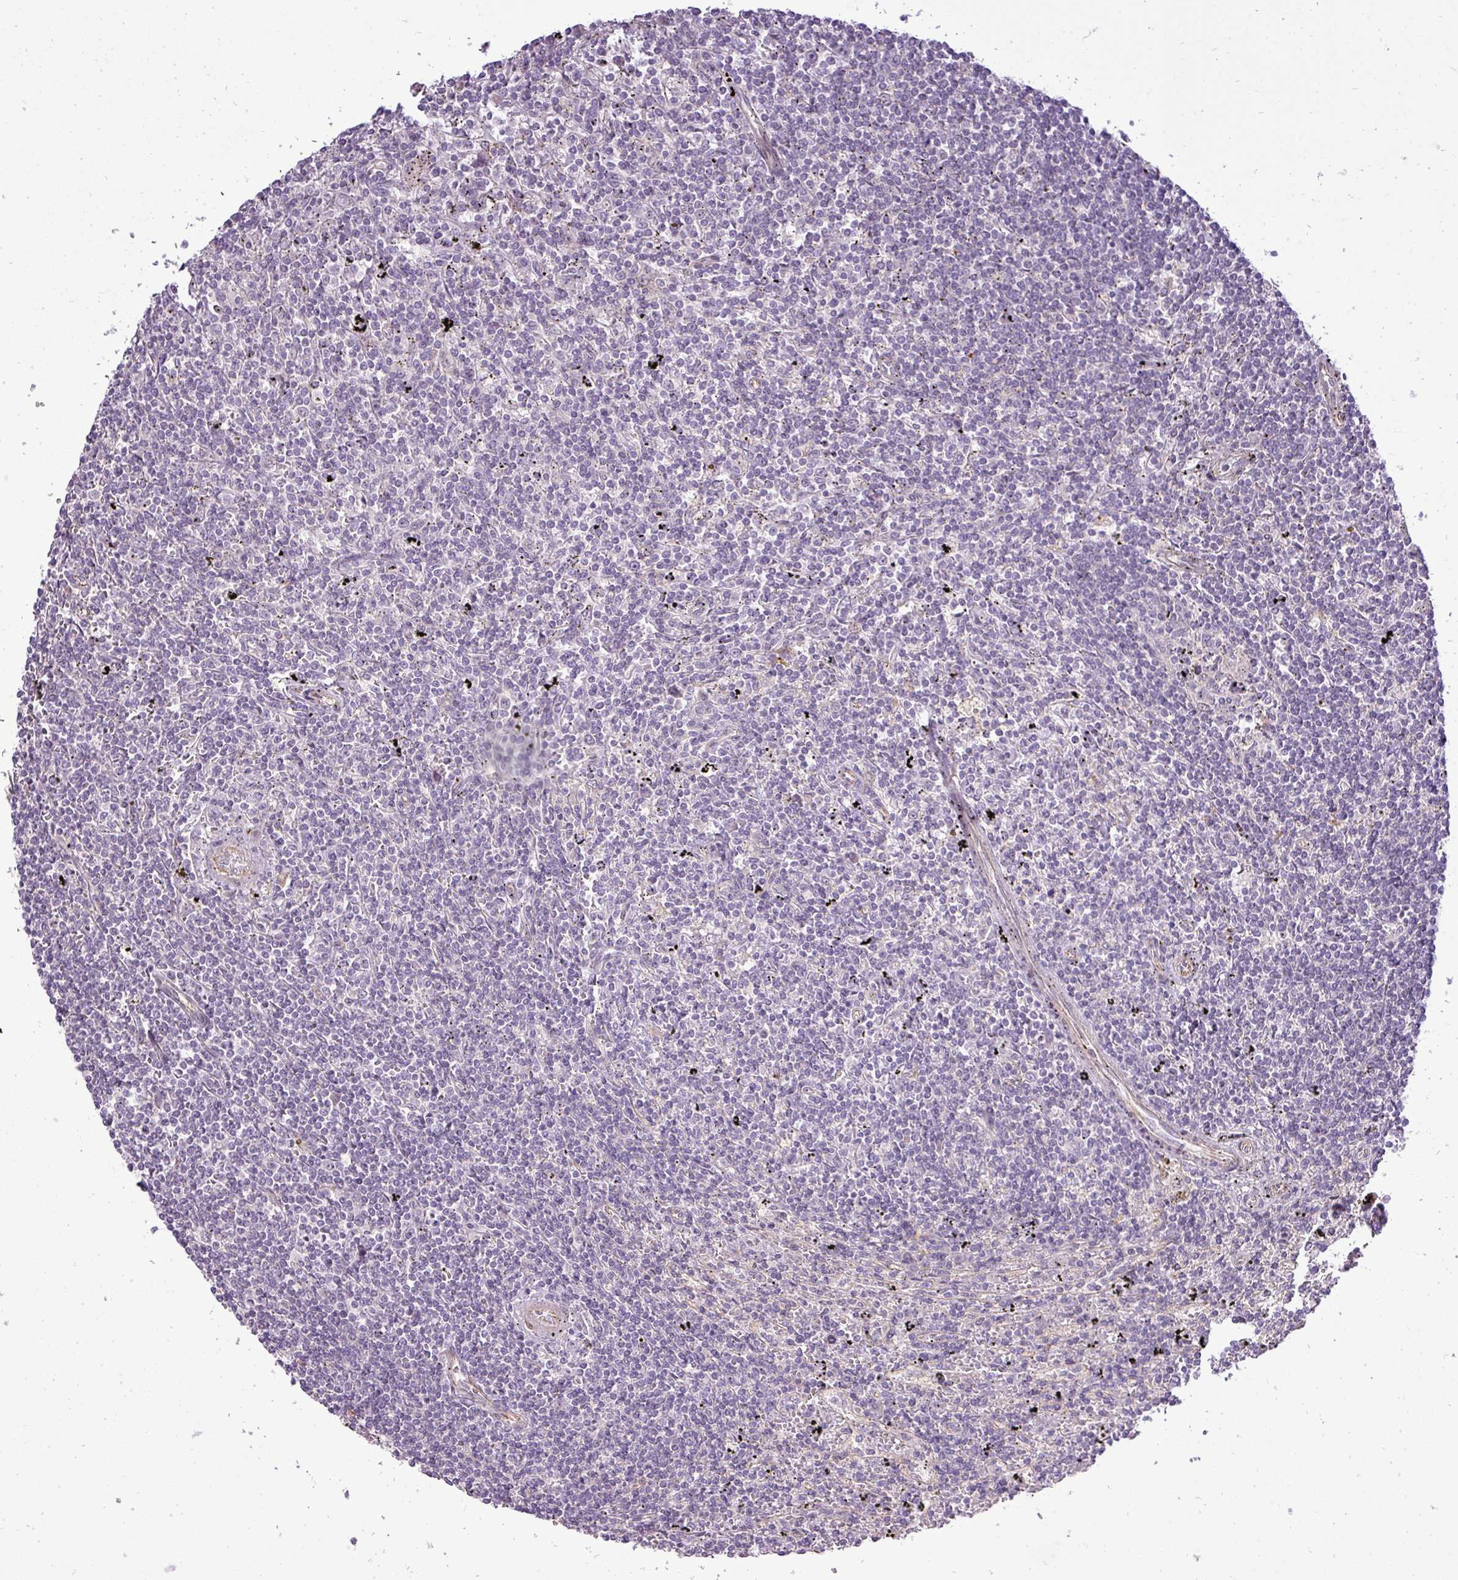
{"staining": {"intensity": "negative", "quantity": "none", "location": "none"}, "tissue": "lymphoma", "cell_type": "Tumor cells", "image_type": "cancer", "snomed": [{"axis": "morphology", "description": "Malignant lymphoma, non-Hodgkin's type, Low grade"}, {"axis": "topography", "description": "Spleen"}], "caption": "The micrograph demonstrates no staining of tumor cells in lymphoma. Brightfield microscopy of immunohistochemistry (IHC) stained with DAB (brown) and hematoxylin (blue), captured at high magnification.", "gene": "PDRG1", "patient": {"sex": "male", "age": 76}}